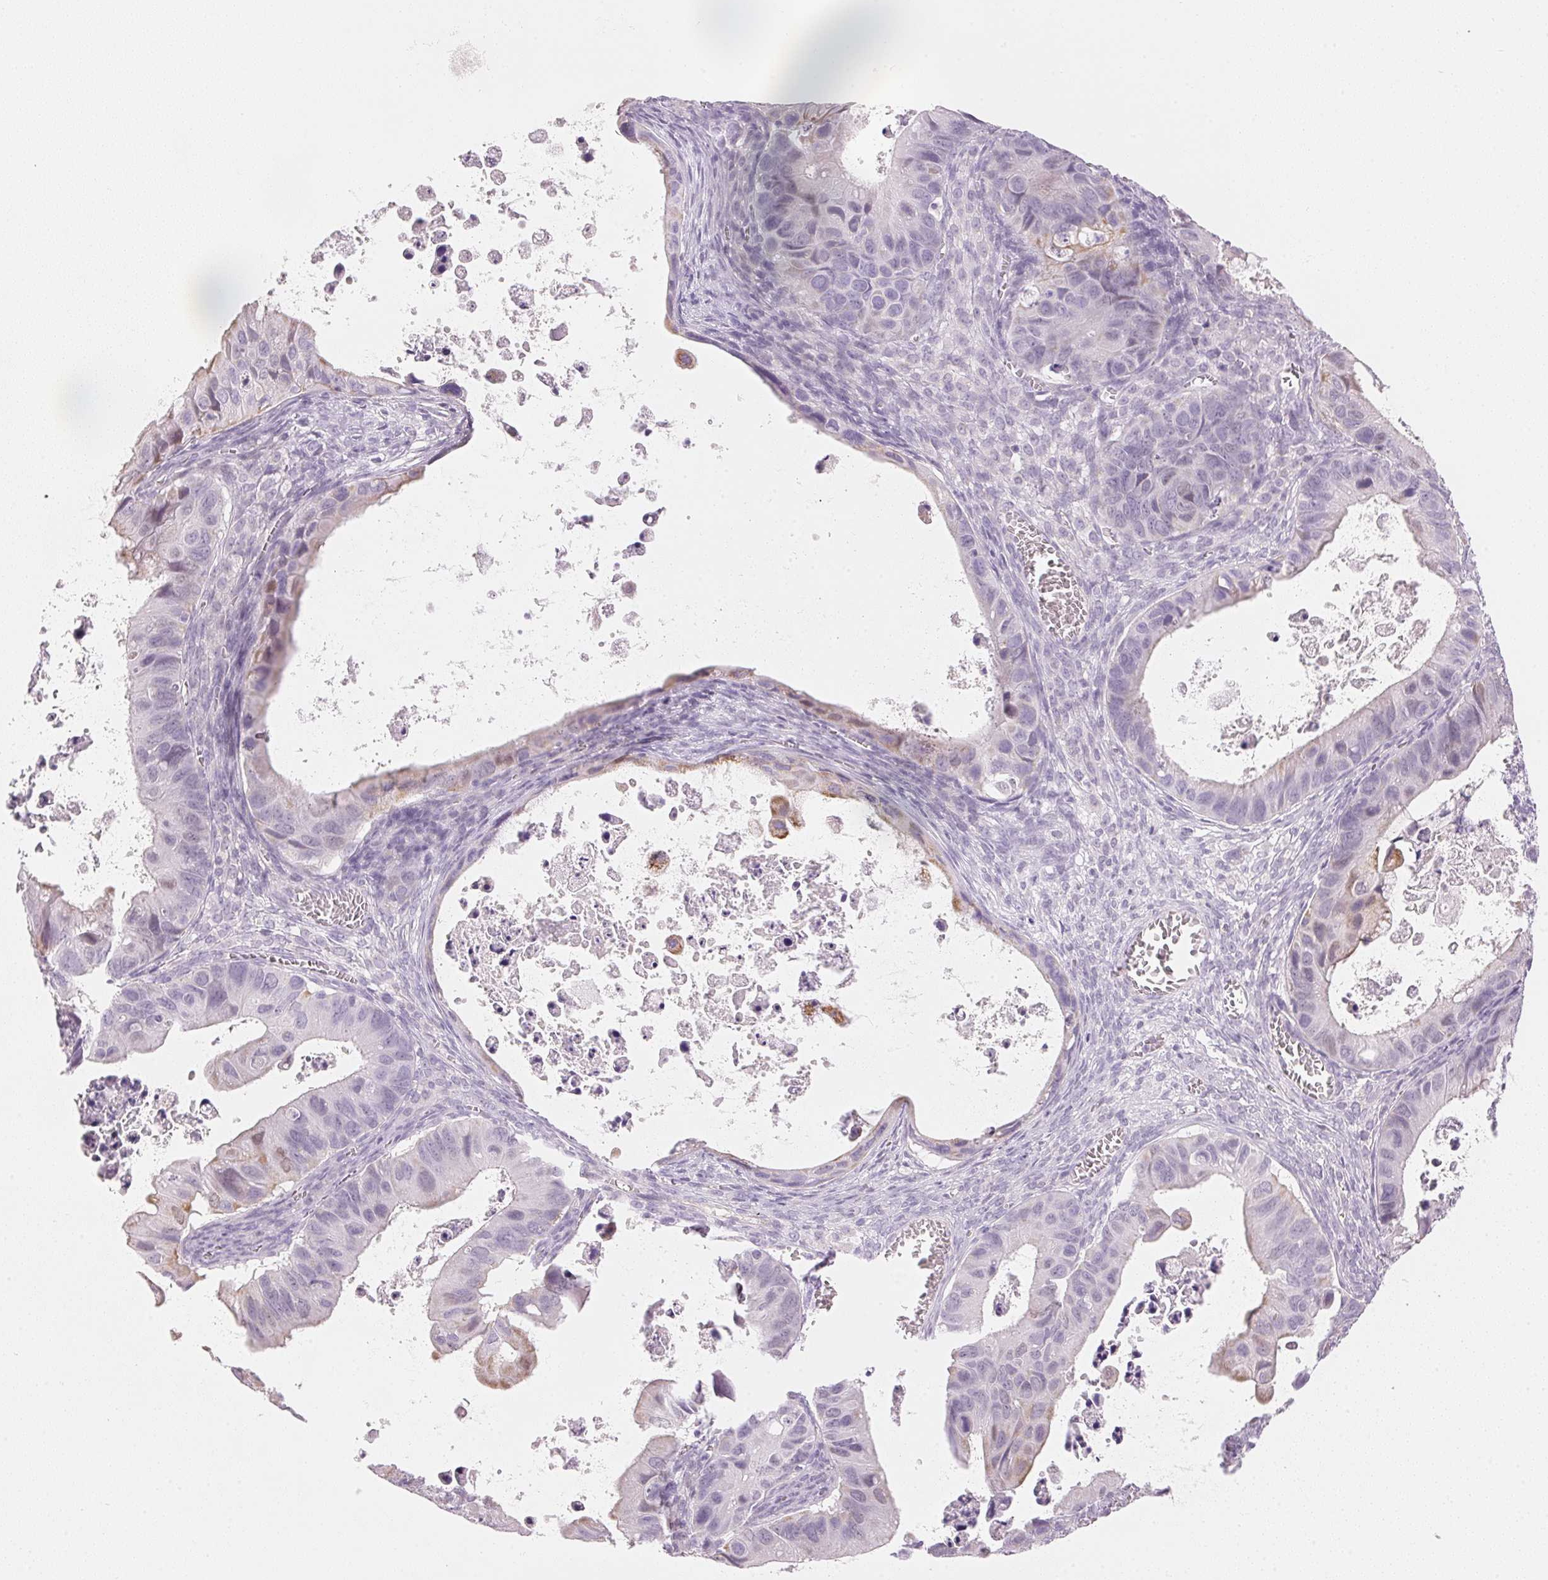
{"staining": {"intensity": "moderate", "quantity": "<25%", "location": "cytoplasmic/membranous"}, "tissue": "ovarian cancer", "cell_type": "Tumor cells", "image_type": "cancer", "snomed": [{"axis": "morphology", "description": "Cystadenocarcinoma, mucinous, NOS"}, {"axis": "topography", "description": "Ovary"}], "caption": "Immunohistochemistry staining of mucinous cystadenocarcinoma (ovarian), which shows low levels of moderate cytoplasmic/membranous positivity in about <25% of tumor cells indicating moderate cytoplasmic/membranous protein expression. The staining was performed using DAB (brown) for protein detection and nuclei were counterstained in hematoxylin (blue).", "gene": "HOXB13", "patient": {"sex": "female", "age": 64}}